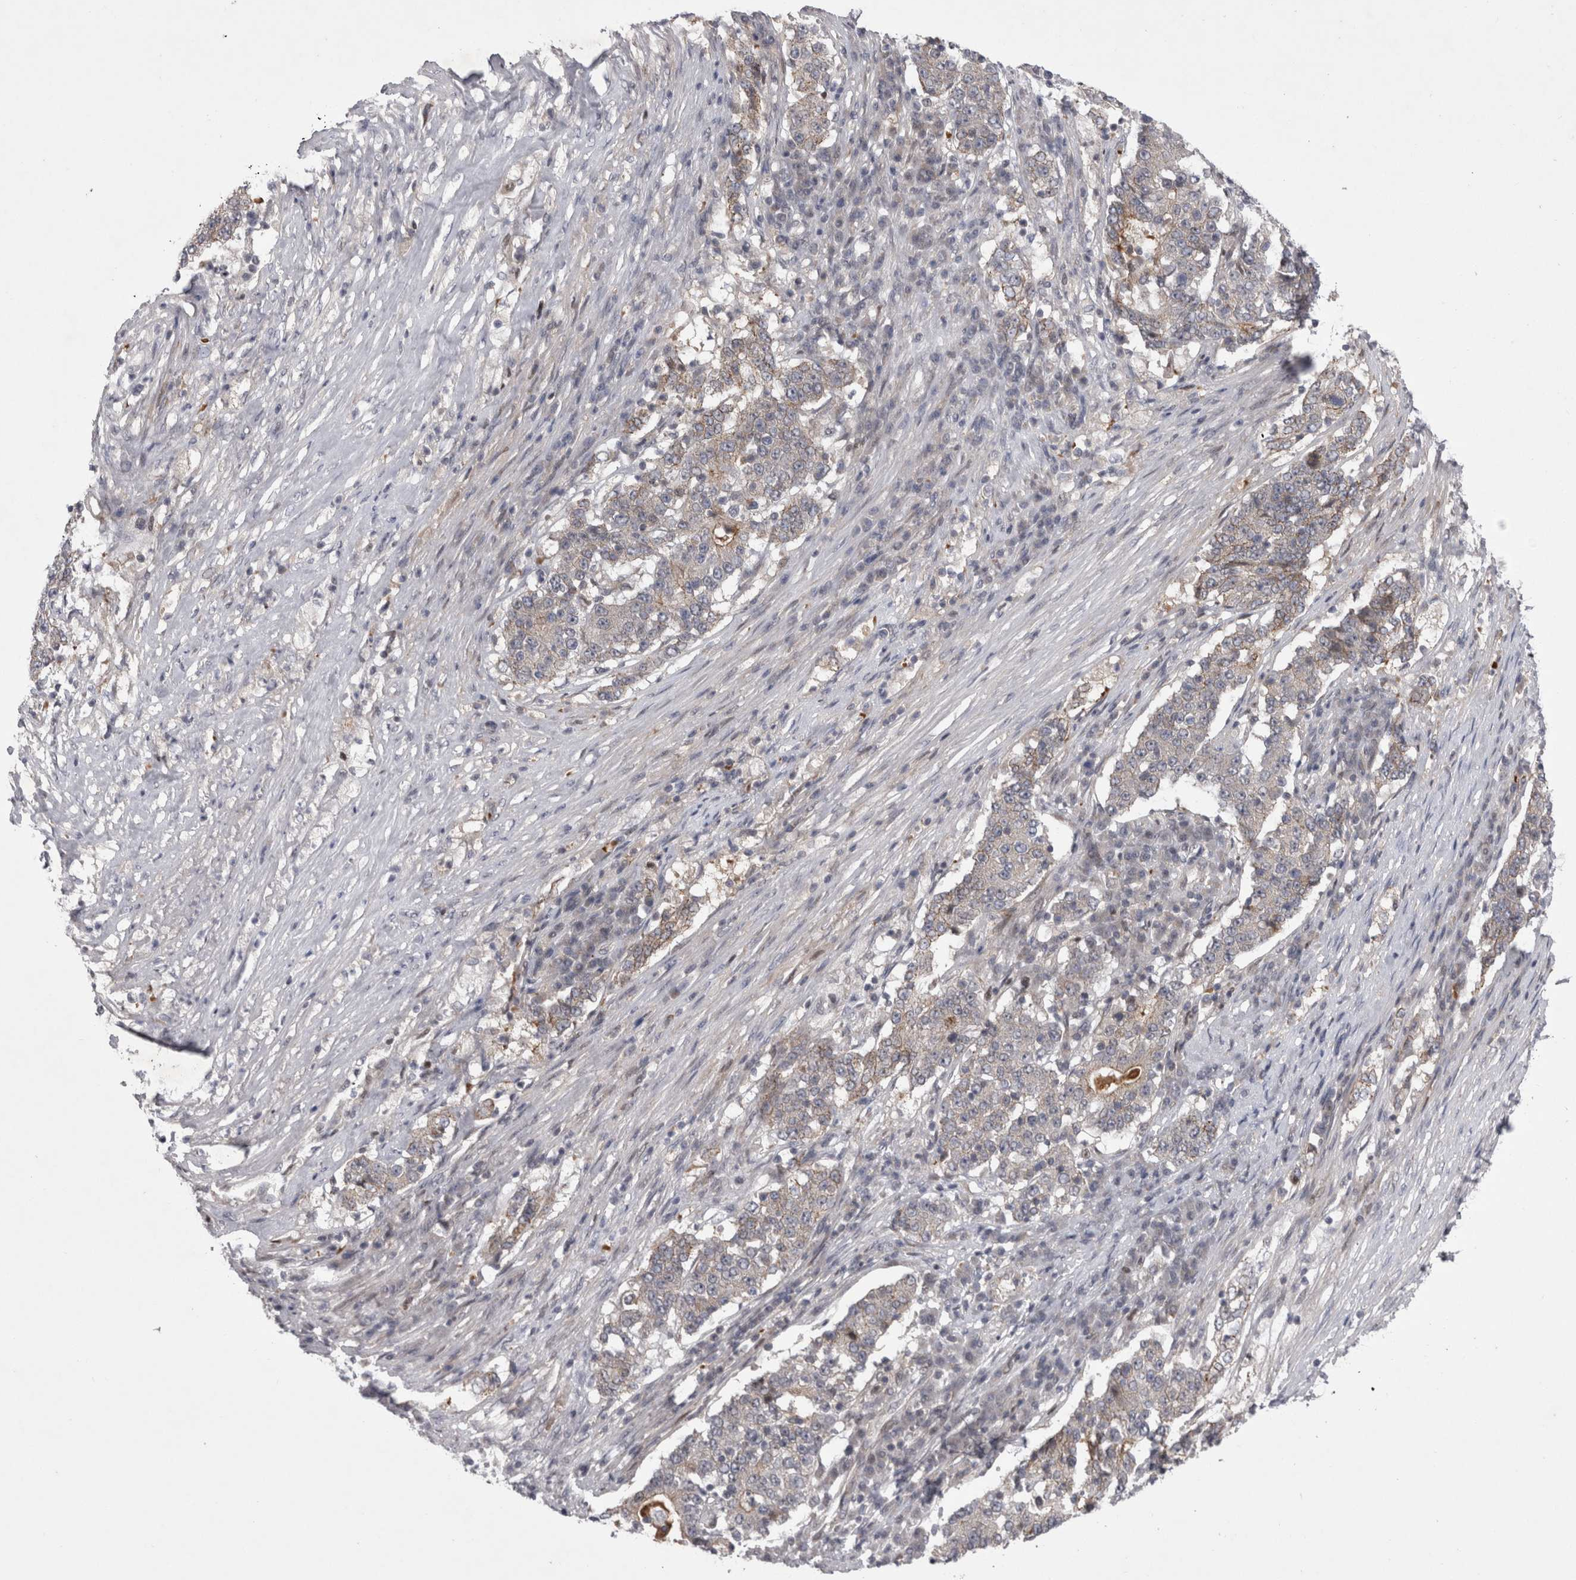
{"staining": {"intensity": "negative", "quantity": "none", "location": "none"}, "tissue": "stomach cancer", "cell_type": "Tumor cells", "image_type": "cancer", "snomed": [{"axis": "morphology", "description": "Adenocarcinoma, NOS"}, {"axis": "topography", "description": "Stomach"}], "caption": "This photomicrograph is of stomach adenocarcinoma stained with immunohistochemistry to label a protein in brown with the nuclei are counter-stained blue. There is no positivity in tumor cells.", "gene": "NENF", "patient": {"sex": "male", "age": 59}}